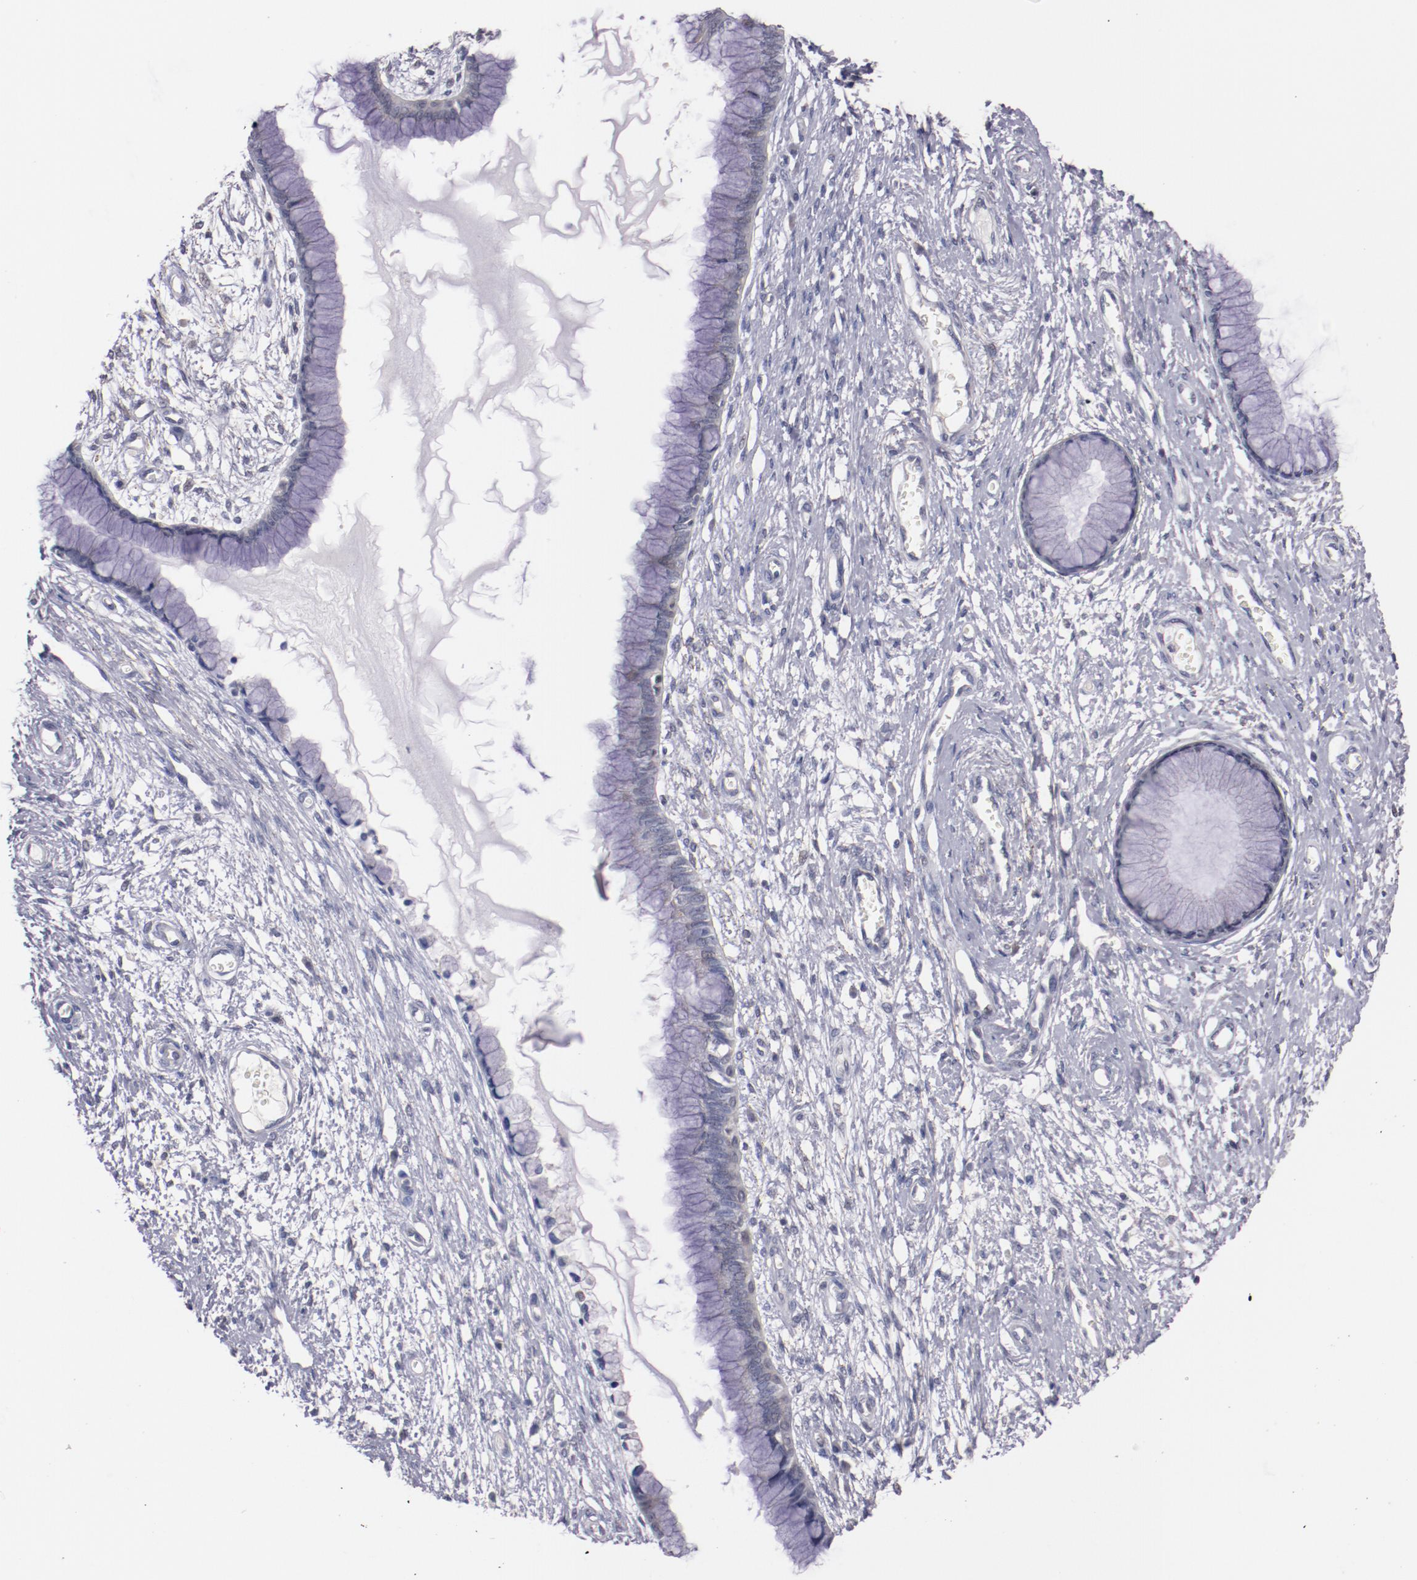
{"staining": {"intensity": "negative", "quantity": "none", "location": "none"}, "tissue": "cervix", "cell_type": "Glandular cells", "image_type": "normal", "snomed": [{"axis": "morphology", "description": "Normal tissue, NOS"}, {"axis": "topography", "description": "Cervix"}], "caption": "Micrograph shows no protein positivity in glandular cells of normal cervix. (DAB IHC with hematoxylin counter stain).", "gene": "SYP", "patient": {"sex": "female", "age": 55}}